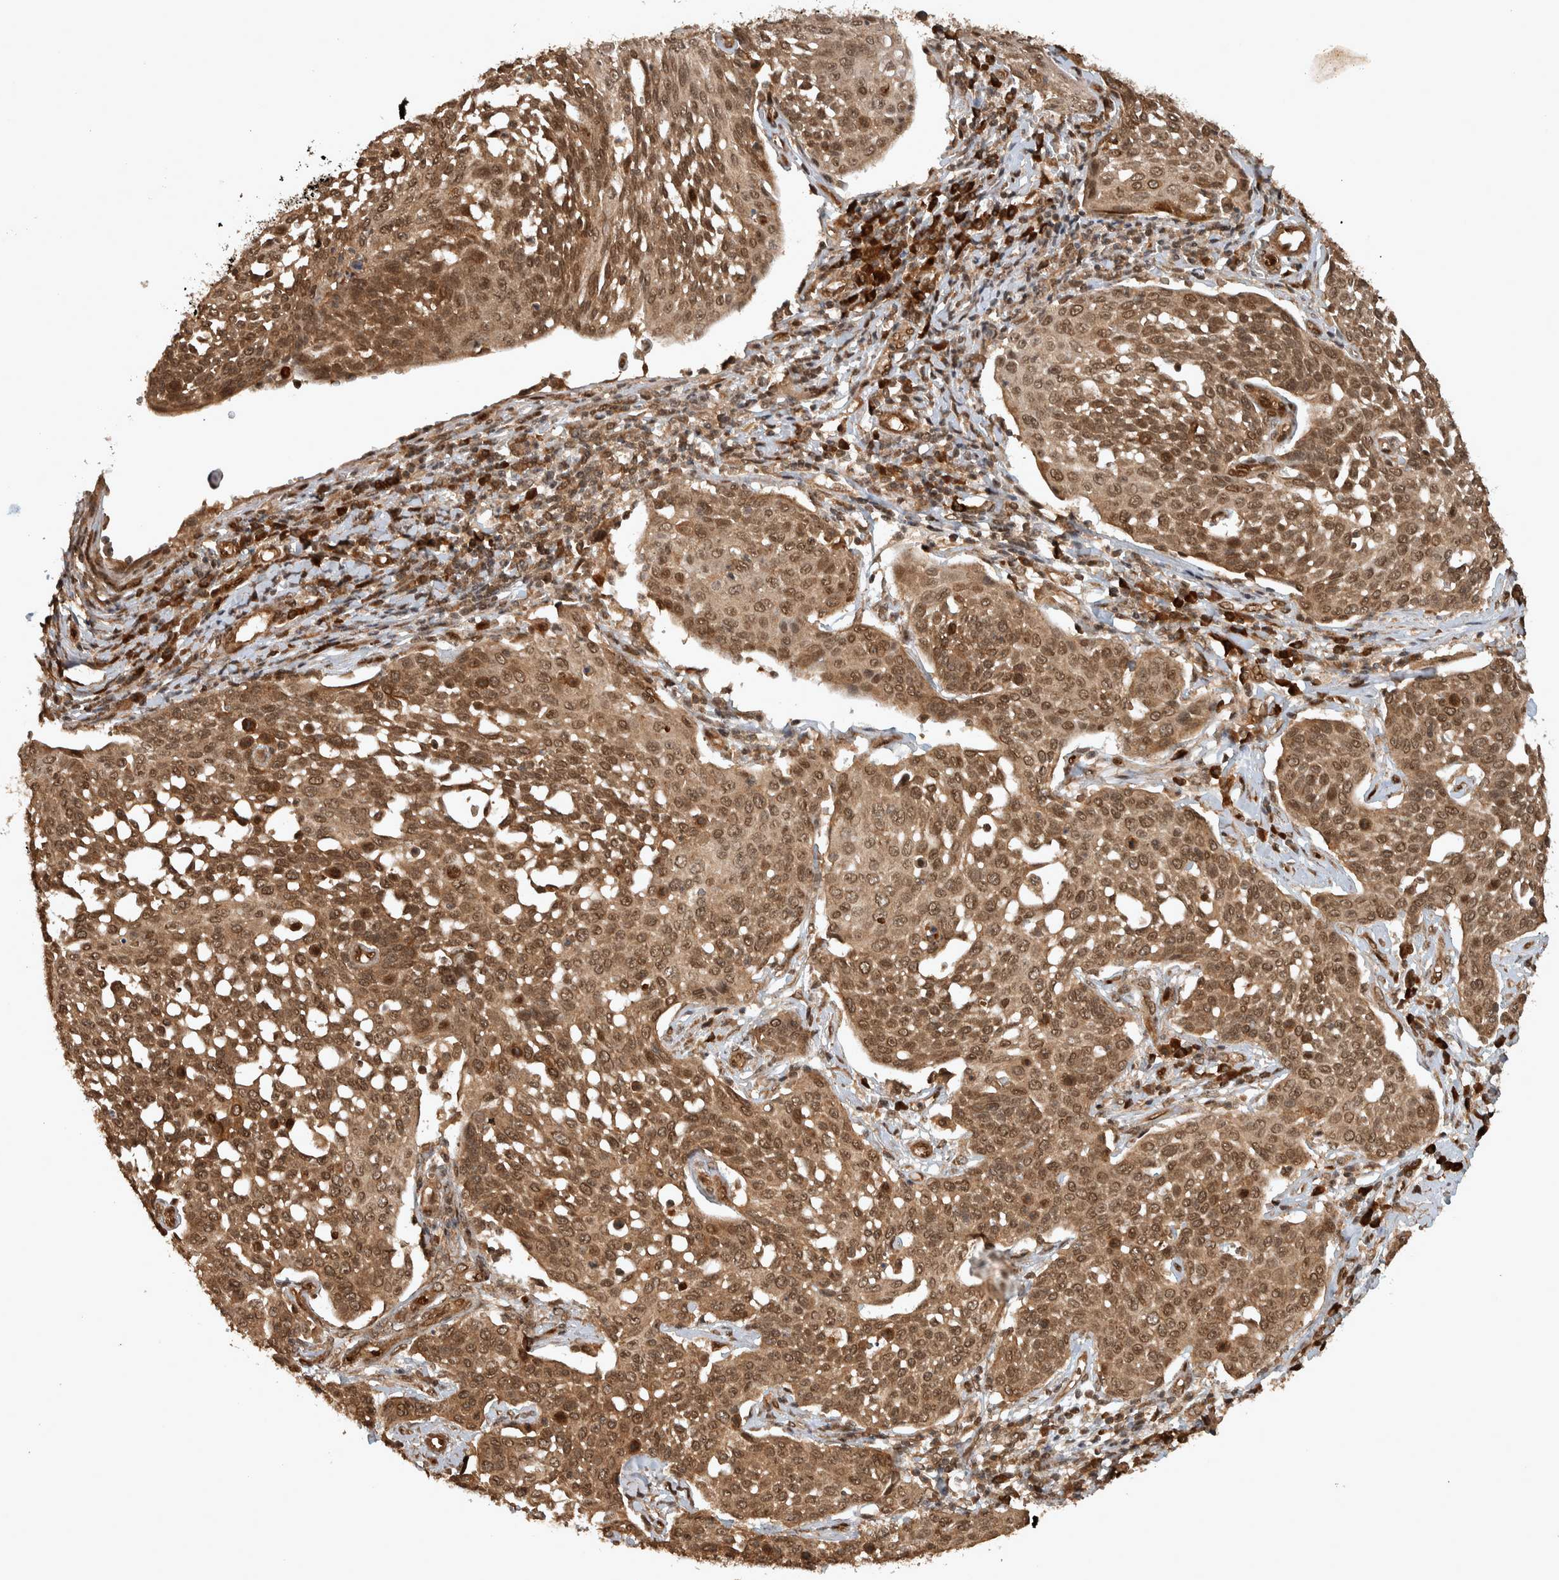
{"staining": {"intensity": "moderate", "quantity": ">75%", "location": "cytoplasmic/membranous,nuclear"}, "tissue": "cervical cancer", "cell_type": "Tumor cells", "image_type": "cancer", "snomed": [{"axis": "morphology", "description": "Squamous cell carcinoma, NOS"}, {"axis": "topography", "description": "Cervix"}], "caption": "Cervical squamous cell carcinoma stained with DAB (3,3'-diaminobenzidine) IHC shows medium levels of moderate cytoplasmic/membranous and nuclear positivity in about >75% of tumor cells. The staining is performed using DAB brown chromogen to label protein expression. The nuclei are counter-stained blue using hematoxylin.", "gene": "CNTROB", "patient": {"sex": "female", "age": 34}}